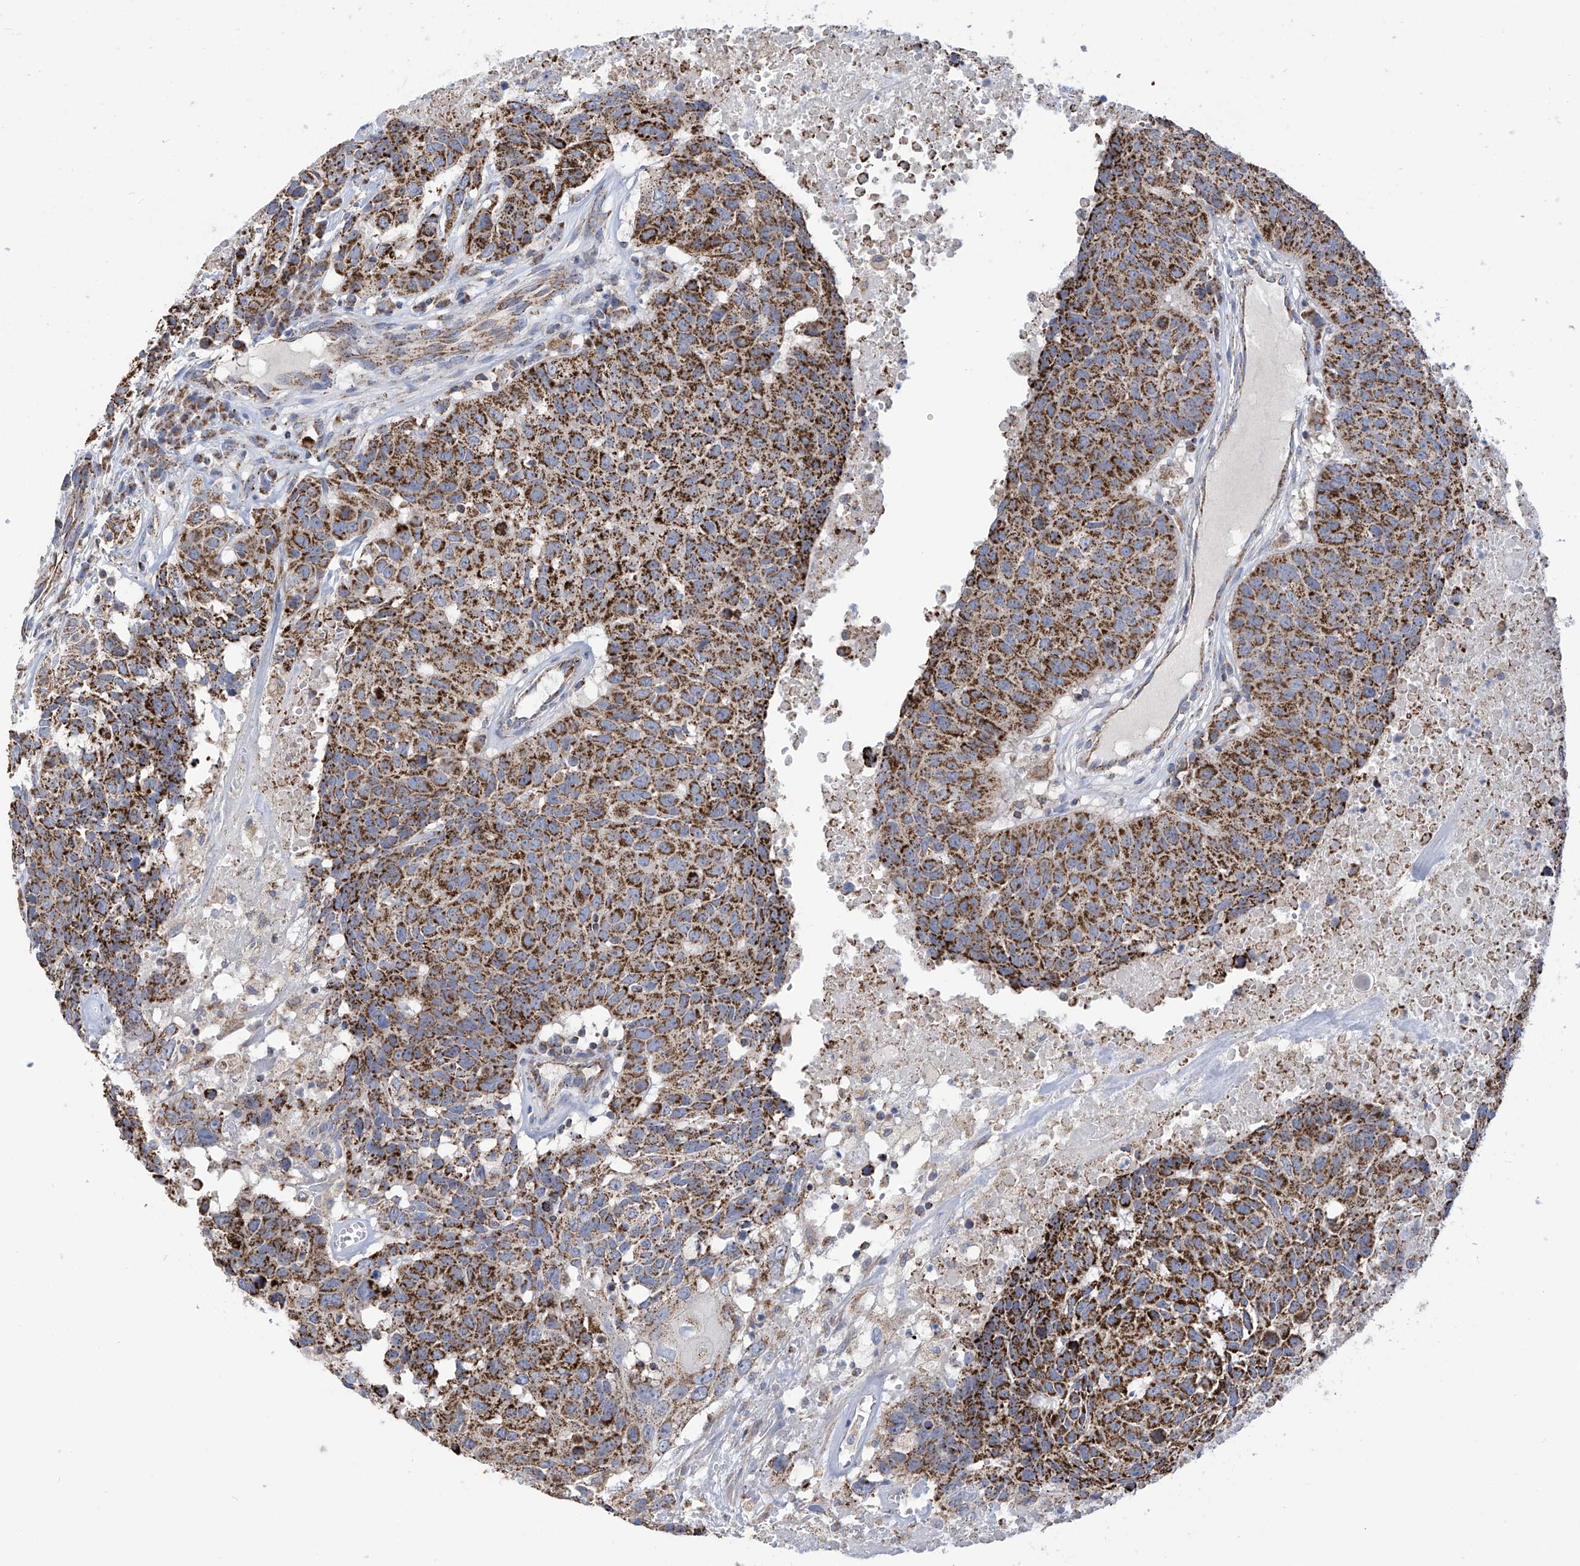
{"staining": {"intensity": "strong", "quantity": ">75%", "location": "cytoplasmic/membranous"}, "tissue": "head and neck cancer", "cell_type": "Tumor cells", "image_type": "cancer", "snomed": [{"axis": "morphology", "description": "Squamous cell carcinoma, NOS"}, {"axis": "topography", "description": "Head-Neck"}], "caption": "Human head and neck cancer stained for a protein (brown) exhibits strong cytoplasmic/membranous positive positivity in approximately >75% of tumor cells.", "gene": "PNPT1", "patient": {"sex": "male", "age": 66}}